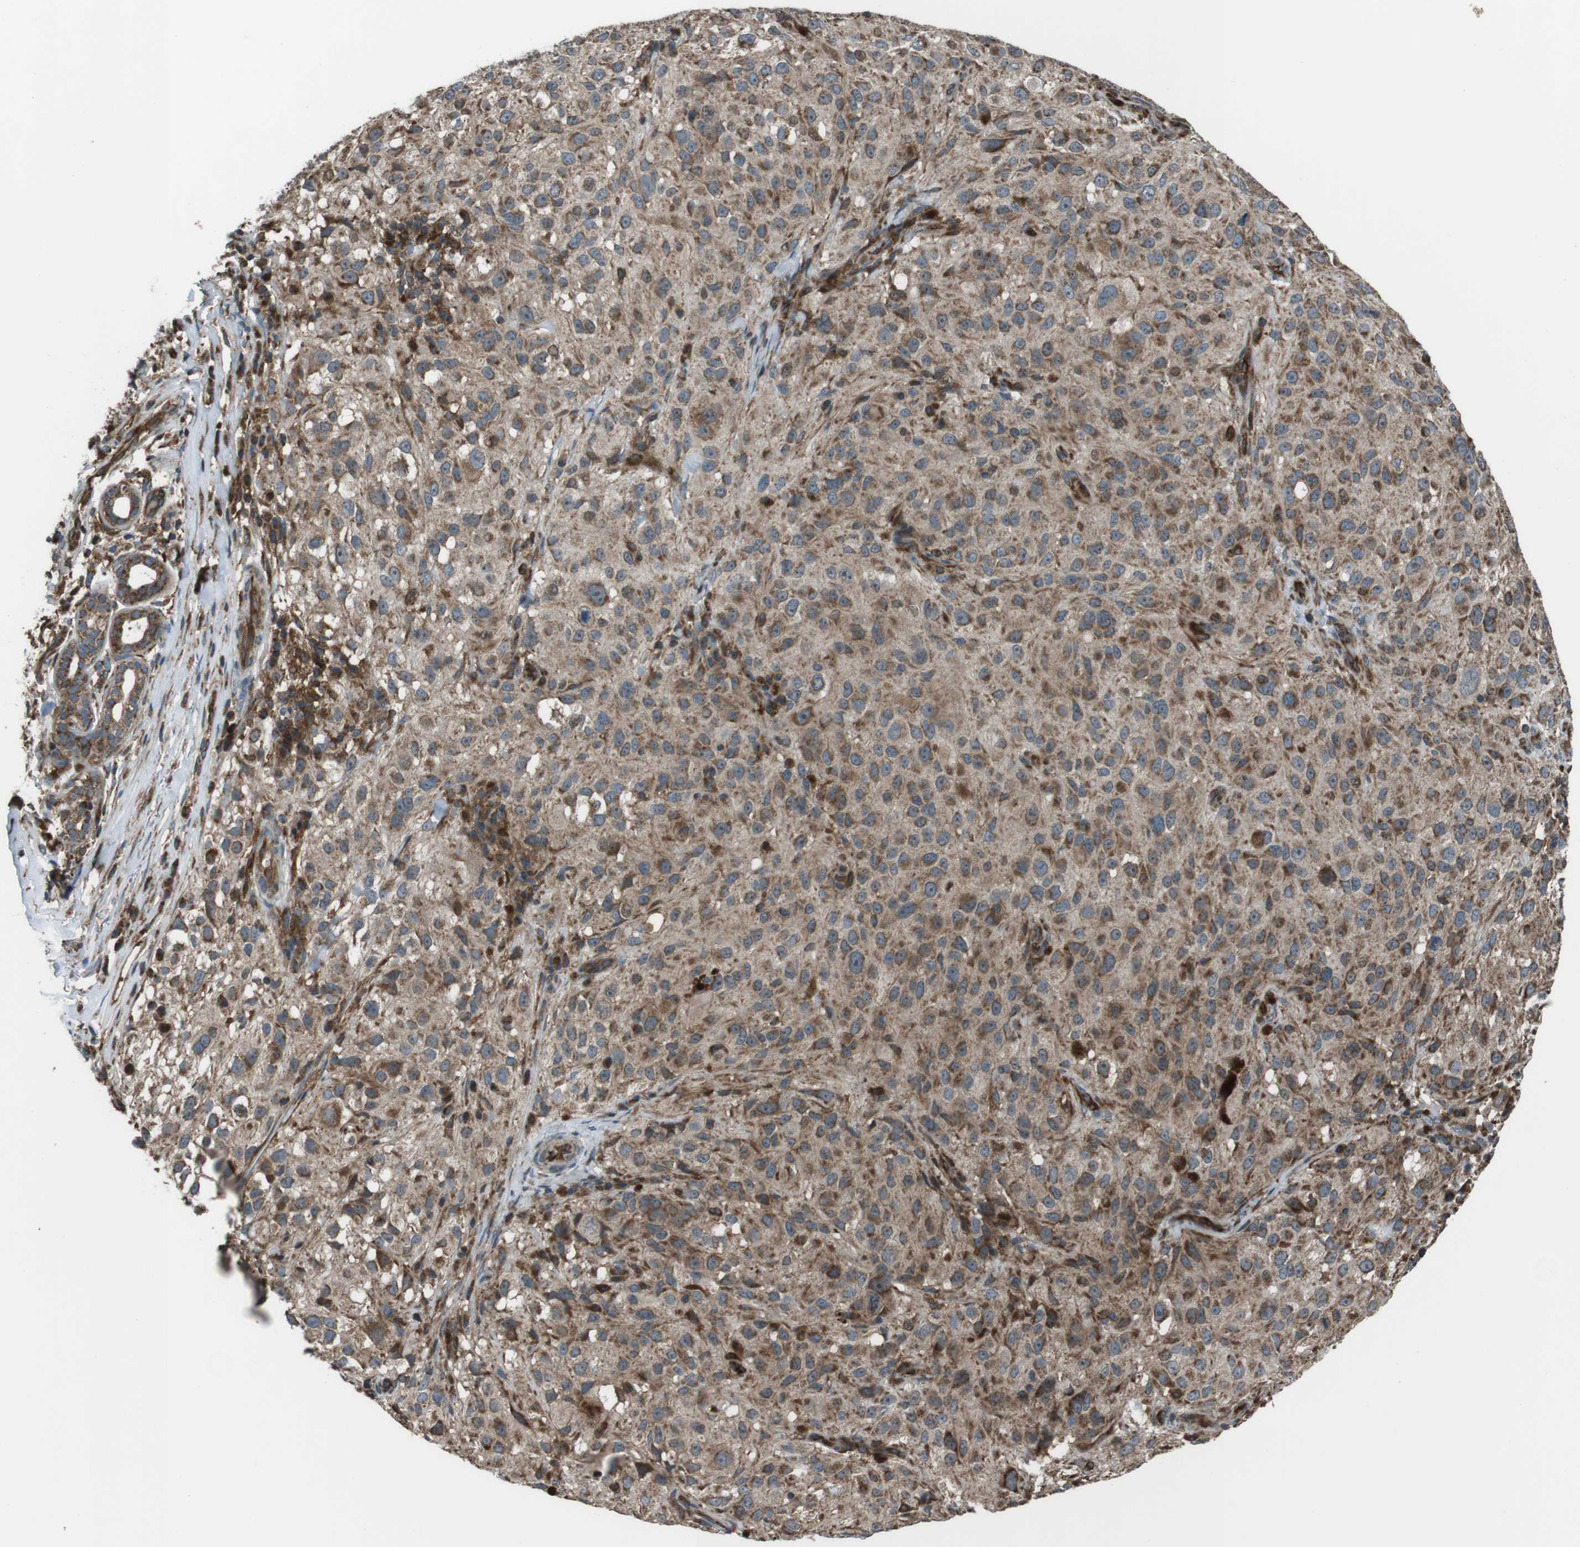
{"staining": {"intensity": "moderate", "quantity": ">75%", "location": "cytoplasmic/membranous"}, "tissue": "melanoma", "cell_type": "Tumor cells", "image_type": "cancer", "snomed": [{"axis": "morphology", "description": "Necrosis, NOS"}, {"axis": "morphology", "description": "Malignant melanoma, NOS"}, {"axis": "topography", "description": "Skin"}], "caption": "An image of melanoma stained for a protein displays moderate cytoplasmic/membranous brown staining in tumor cells.", "gene": "GIMAP8", "patient": {"sex": "female", "age": 87}}